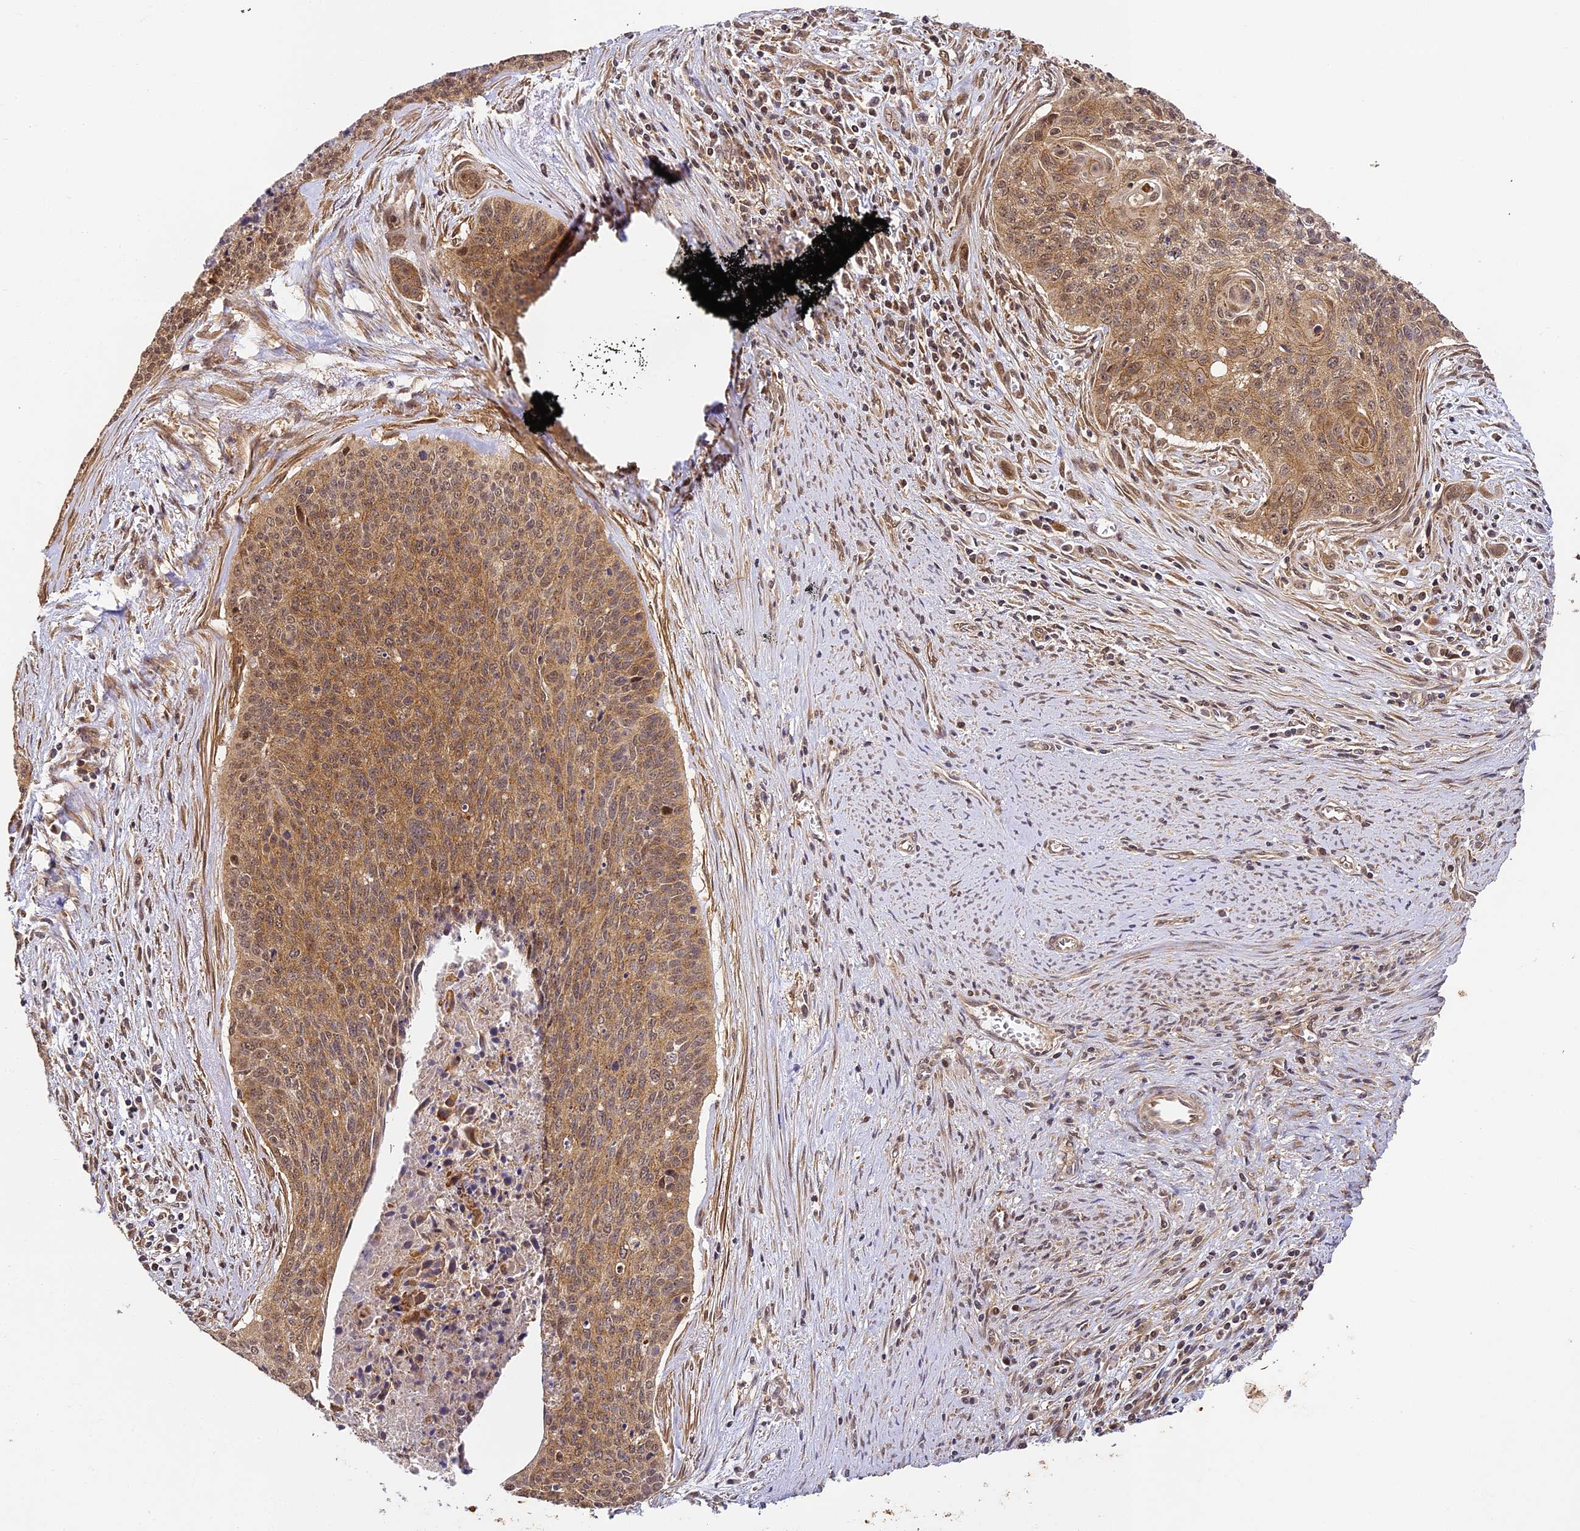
{"staining": {"intensity": "moderate", "quantity": ">75%", "location": "cytoplasmic/membranous,nuclear"}, "tissue": "cervical cancer", "cell_type": "Tumor cells", "image_type": "cancer", "snomed": [{"axis": "morphology", "description": "Squamous cell carcinoma, NOS"}, {"axis": "topography", "description": "Cervix"}], "caption": "Cervical cancer (squamous cell carcinoma) tissue shows moderate cytoplasmic/membranous and nuclear positivity in about >75% of tumor cells", "gene": "ZNF443", "patient": {"sex": "female", "age": 55}}